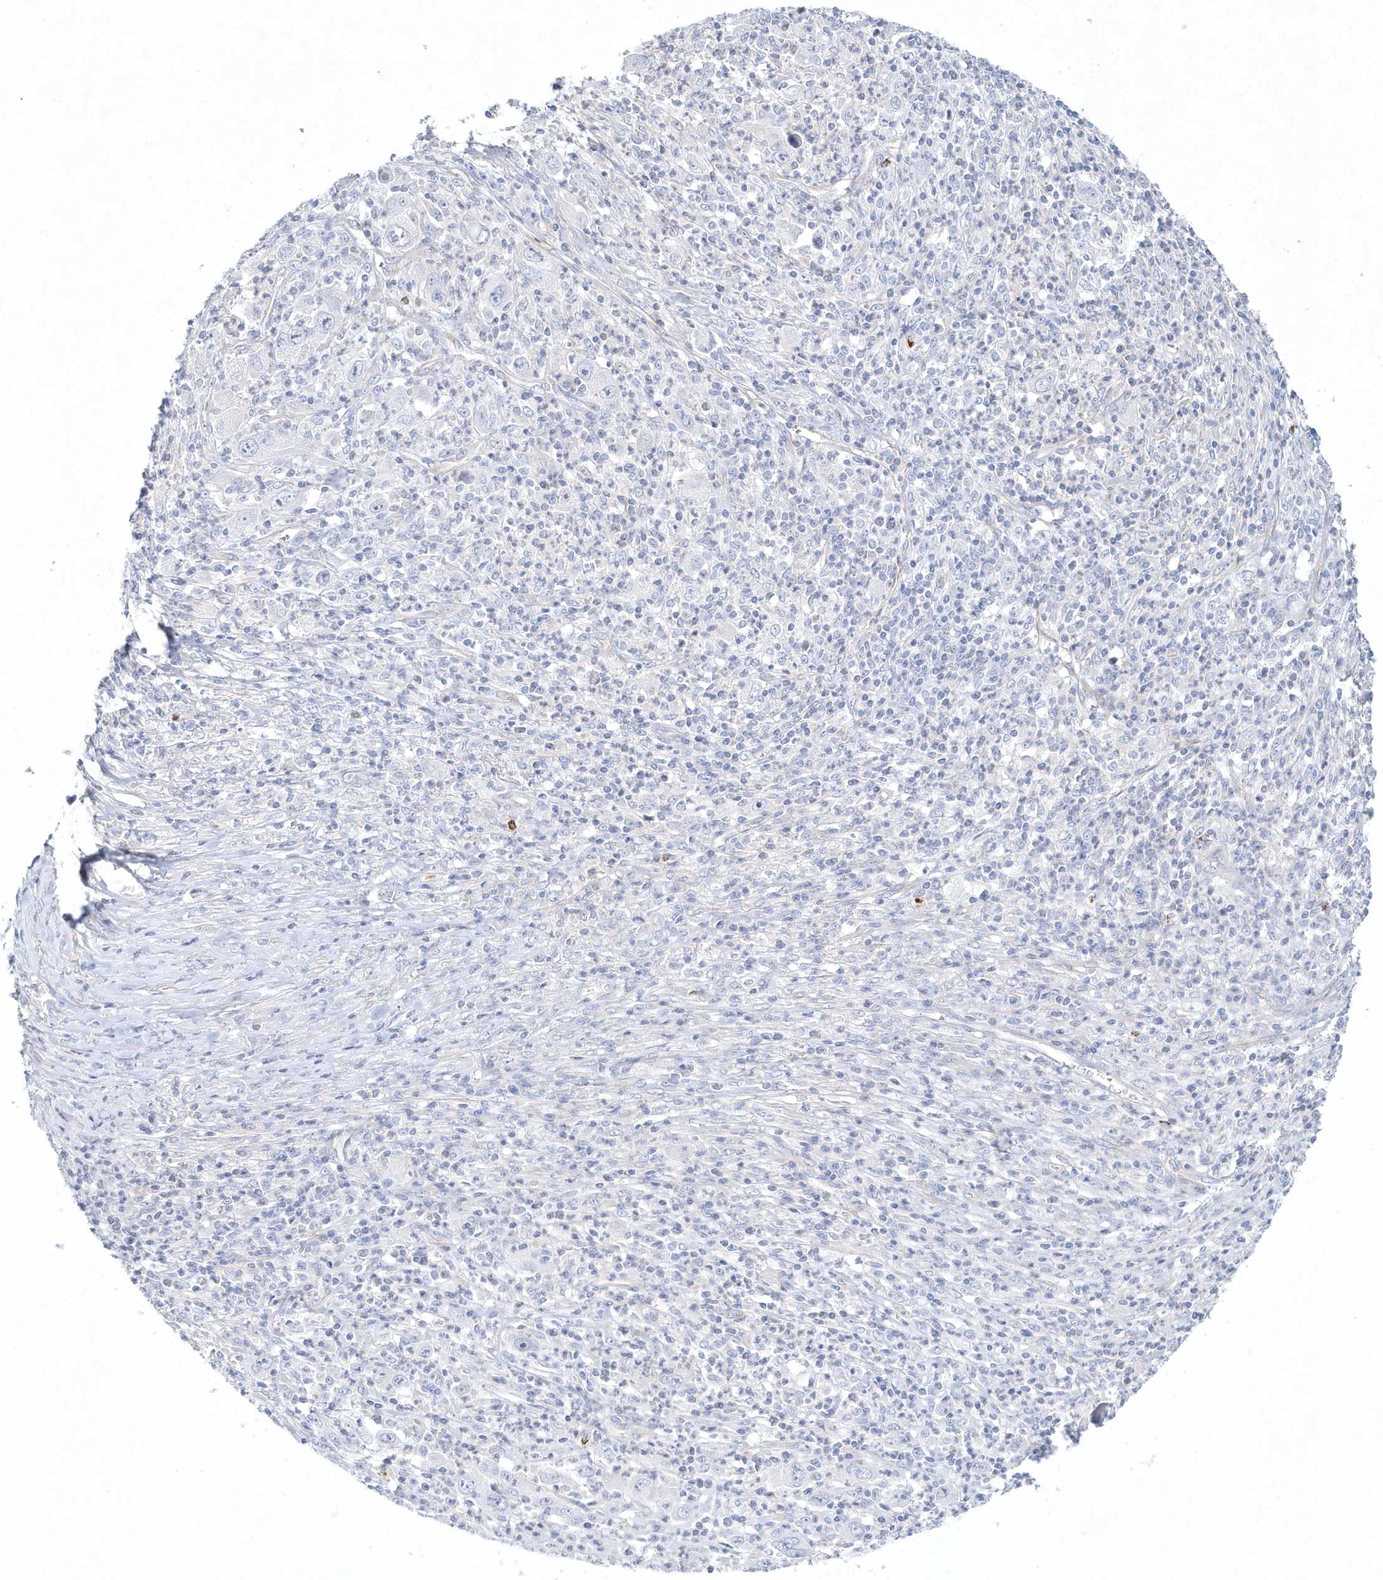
{"staining": {"intensity": "negative", "quantity": "none", "location": "none"}, "tissue": "melanoma", "cell_type": "Tumor cells", "image_type": "cancer", "snomed": [{"axis": "morphology", "description": "Malignant melanoma, Metastatic site"}, {"axis": "topography", "description": "Skin"}], "caption": "This is a histopathology image of immunohistochemistry staining of malignant melanoma (metastatic site), which shows no expression in tumor cells. The staining was performed using DAB (3,3'-diaminobenzidine) to visualize the protein expression in brown, while the nuclei were stained in blue with hematoxylin (Magnification: 20x).", "gene": "DNAH1", "patient": {"sex": "female", "age": 56}}